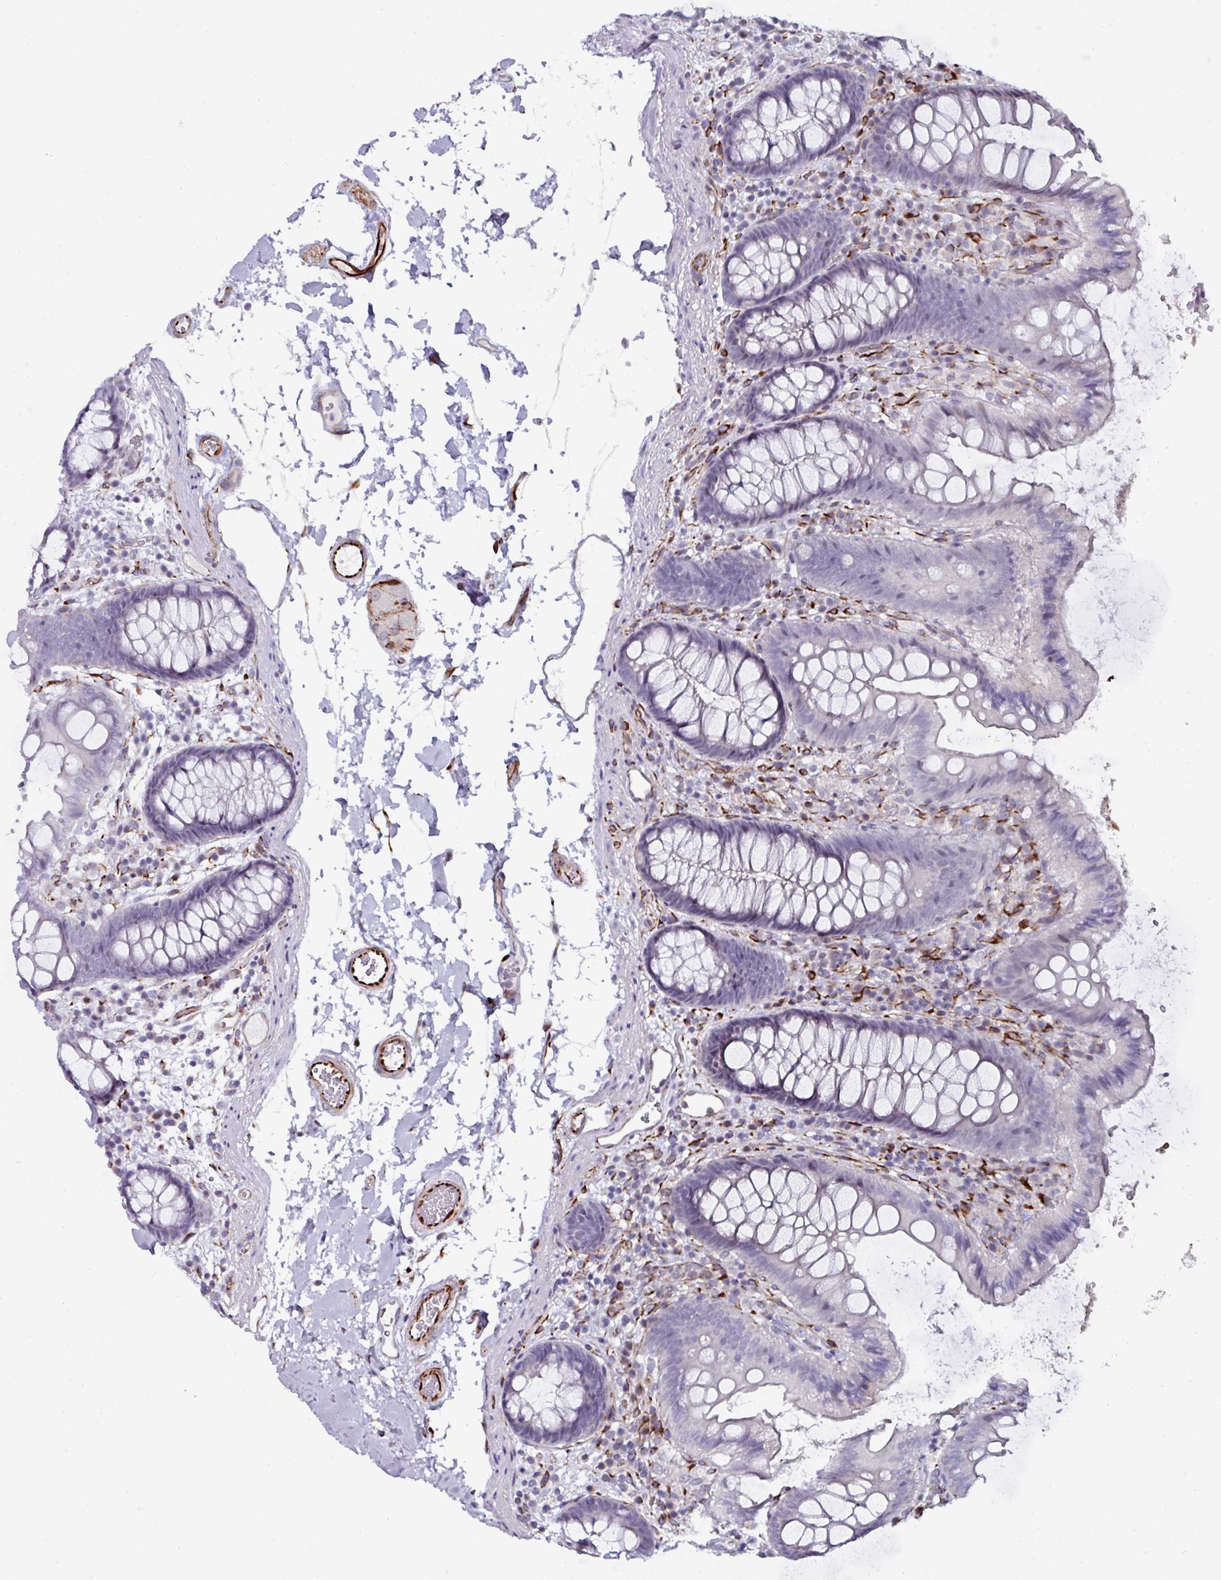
{"staining": {"intensity": "strong", "quantity": ">75%", "location": "cytoplasmic/membranous"}, "tissue": "colon", "cell_type": "Endothelial cells", "image_type": "normal", "snomed": [{"axis": "morphology", "description": "Normal tissue, NOS"}, {"axis": "topography", "description": "Colon"}], "caption": "Approximately >75% of endothelial cells in unremarkable human colon demonstrate strong cytoplasmic/membranous protein staining as visualized by brown immunohistochemical staining.", "gene": "TMPRSS9", "patient": {"sex": "male", "age": 84}}